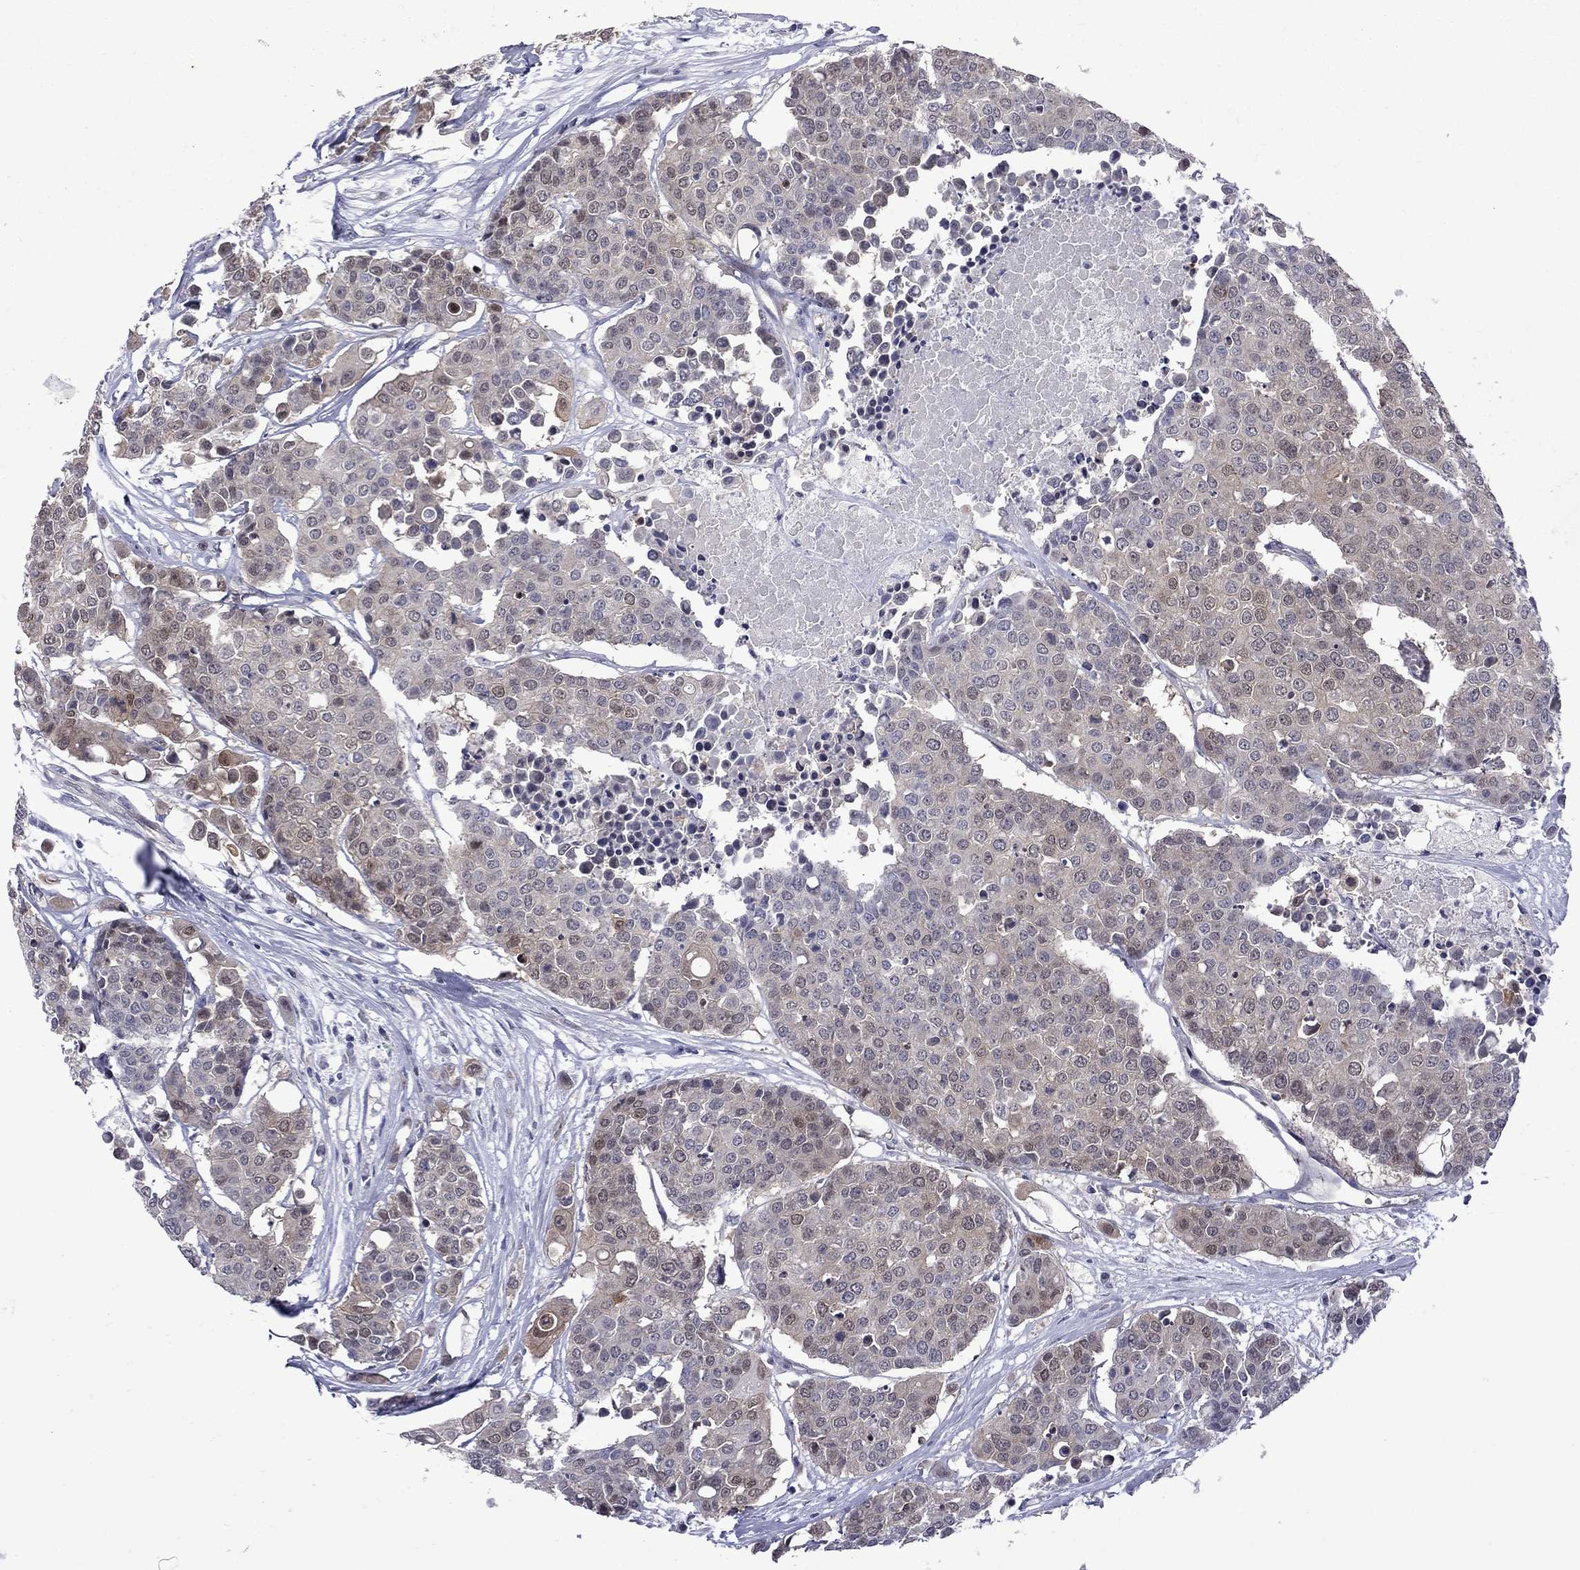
{"staining": {"intensity": "weak", "quantity": "25%-75%", "location": "cytoplasmic/membranous"}, "tissue": "carcinoid", "cell_type": "Tumor cells", "image_type": "cancer", "snomed": [{"axis": "morphology", "description": "Carcinoid, malignant, NOS"}, {"axis": "topography", "description": "Colon"}], "caption": "Tumor cells reveal low levels of weak cytoplasmic/membranous expression in approximately 25%-75% of cells in carcinoid.", "gene": "CTNNBIP1", "patient": {"sex": "male", "age": 81}}